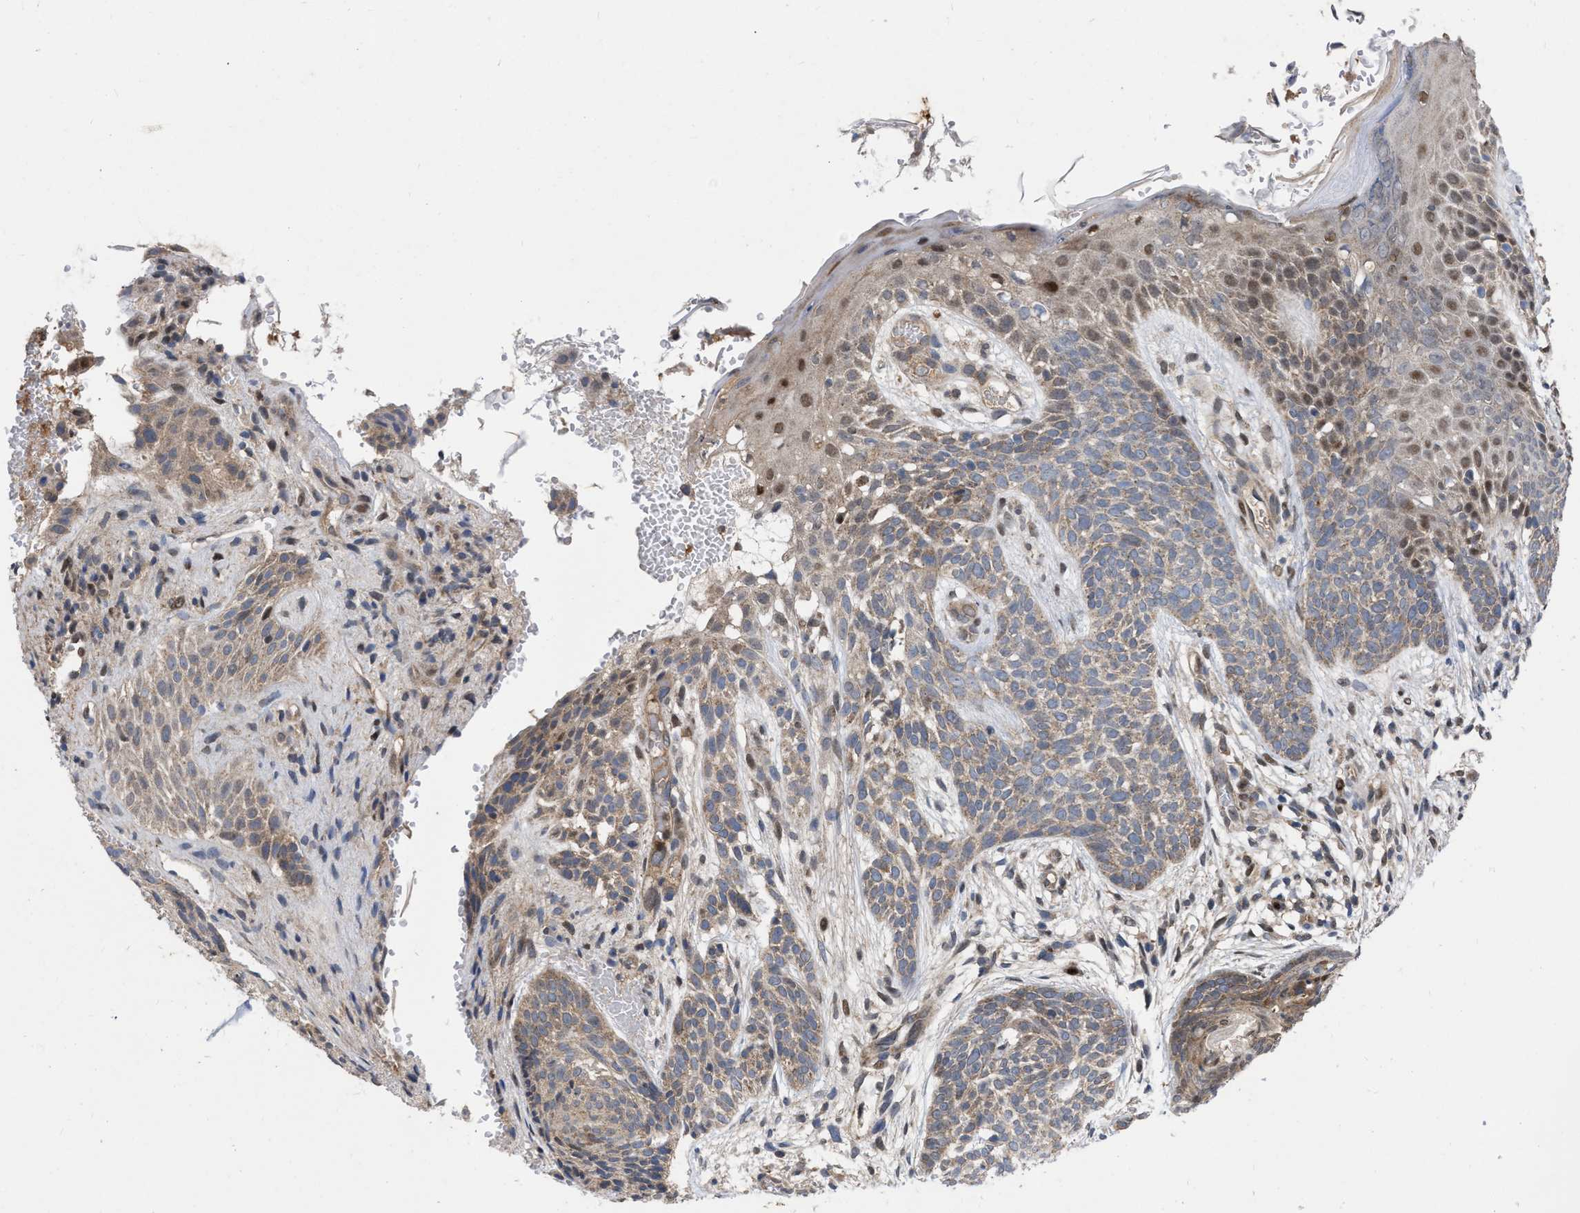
{"staining": {"intensity": "weak", "quantity": ">75%", "location": "cytoplasmic/membranous"}, "tissue": "skin cancer", "cell_type": "Tumor cells", "image_type": "cancer", "snomed": [{"axis": "morphology", "description": "Basal cell carcinoma"}, {"axis": "topography", "description": "Skin"}], "caption": "A high-resolution image shows IHC staining of skin cancer, which shows weak cytoplasmic/membranous staining in about >75% of tumor cells.", "gene": "MDM4", "patient": {"sex": "female", "age": 59}}